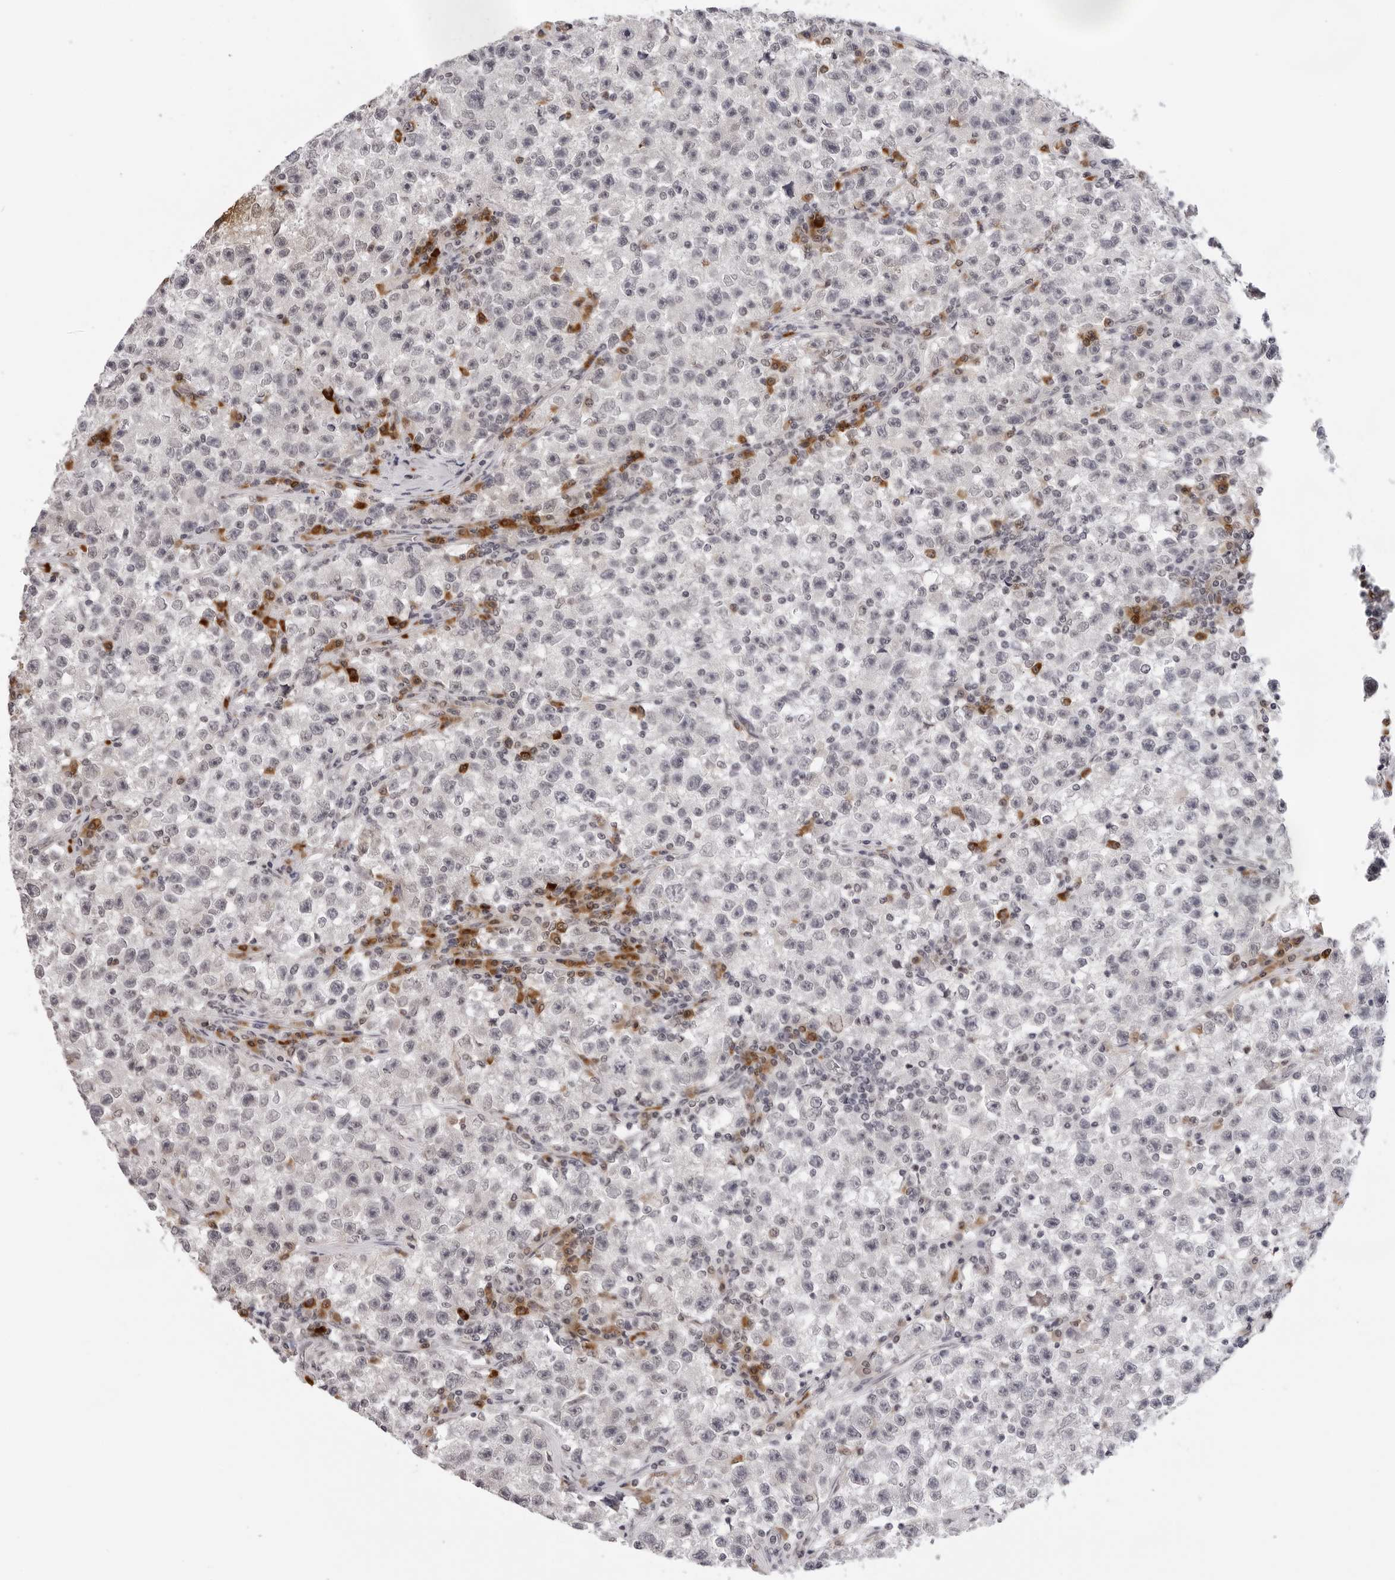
{"staining": {"intensity": "negative", "quantity": "none", "location": "none"}, "tissue": "testis cancer", "cell_type": "Tumor cells", "image_type": "cancer", "snomed": [{"axis": "morphology", "description": "Seminoma, NOS"}, {"axis": "topography", "description": "Testis"}], "caption": "This is an IHC histopathology image of human testis cancer (seminoma). There is no positivity in tumor cells.", "gene": "IL17RA", "patient": {"sex": "male", "age": 22}}